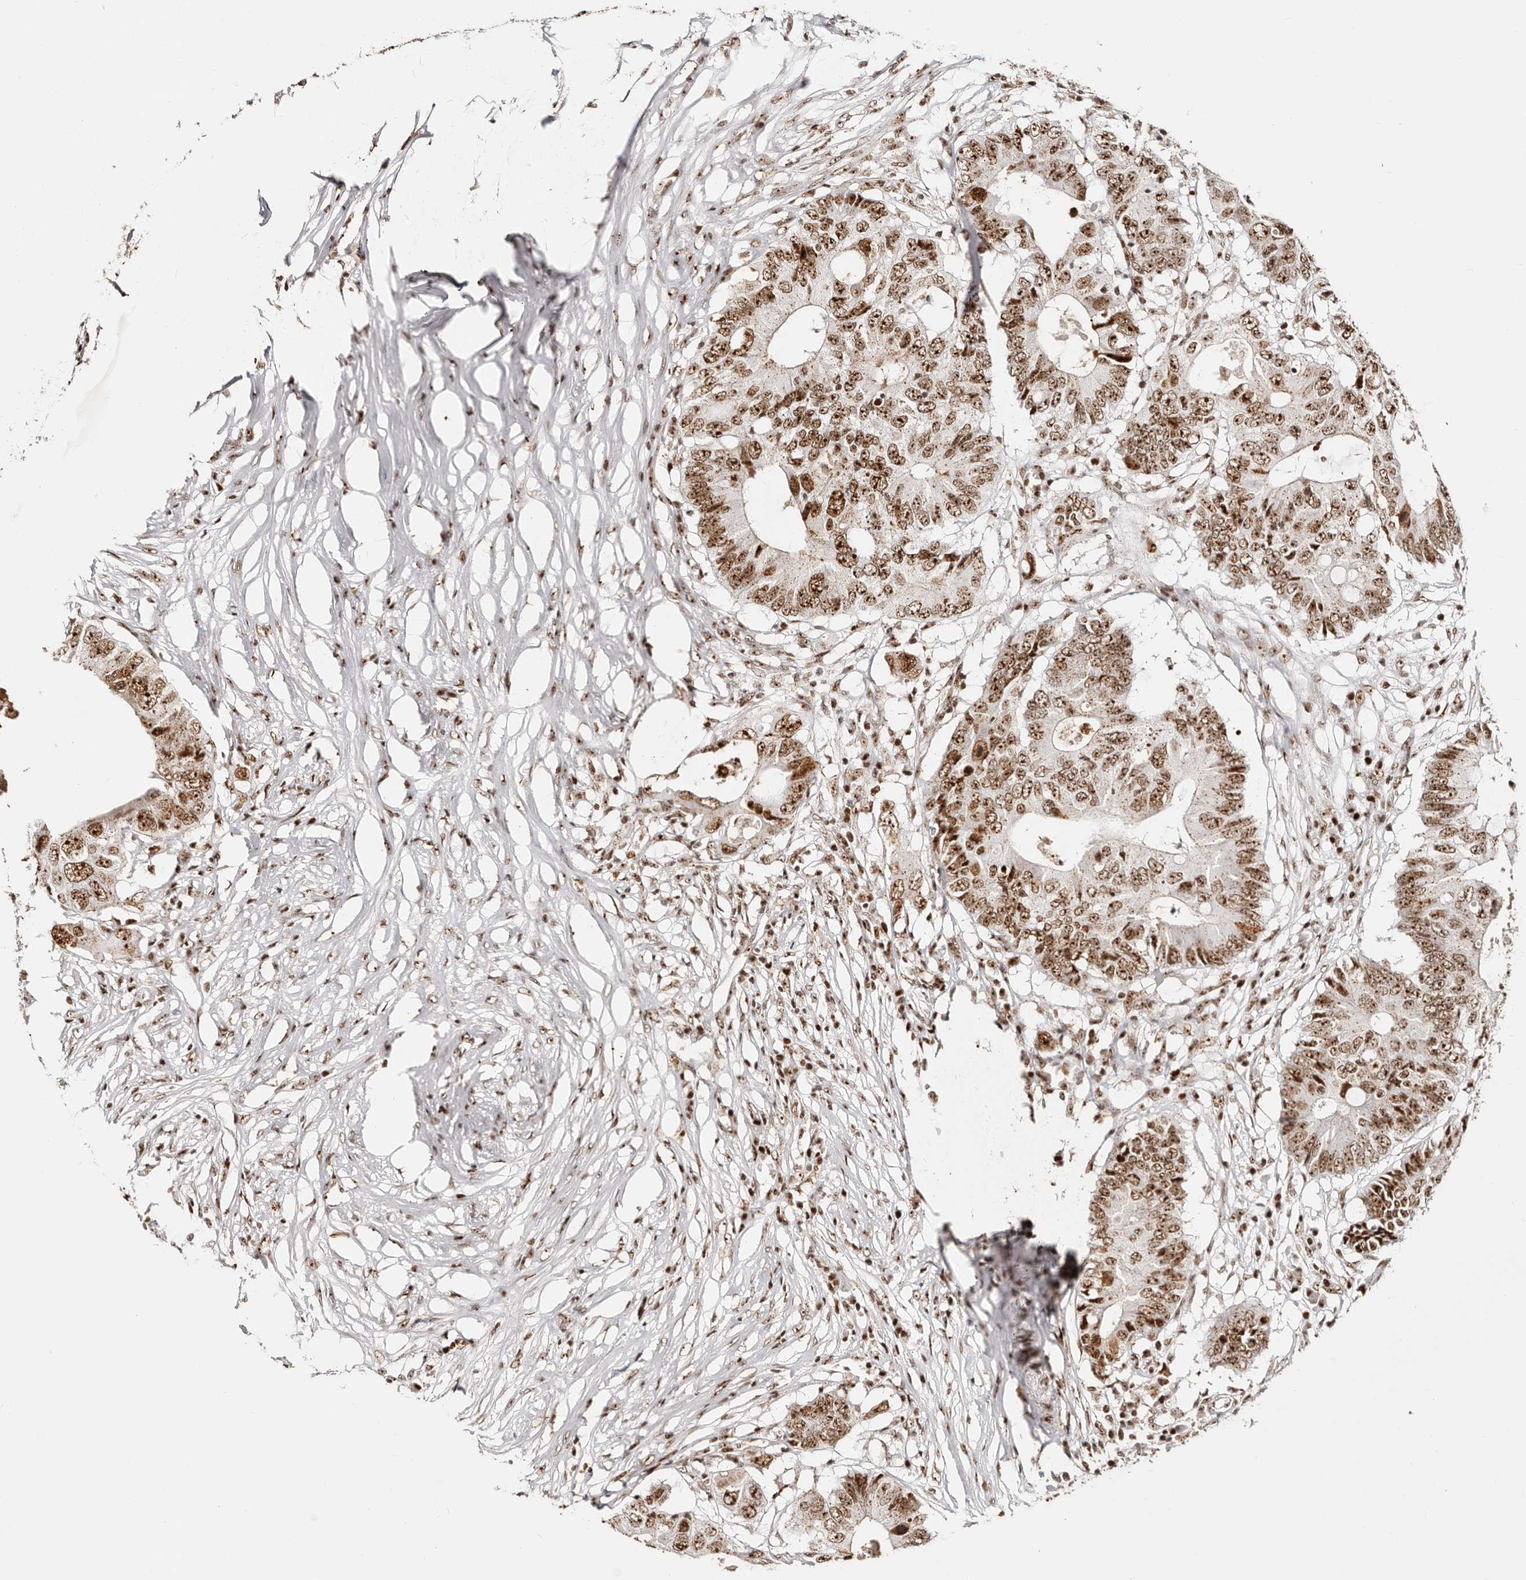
{"staining": {"intensity": "strong", "quantity": ">75%", "location": "nuclear"}, "tissue": "colorectal cancer", "cell_type": "Tumor cells", "image_type": "cancer", "snomed": [{"axis": "morphology", "description": "Adenocarcinoma, NOS"}, {"axis": "topography", "description": "Colon"}], "caption": "Immunohistochemistry of human colorectal adenocarcinoma exhibits high levels of strong nuclear expression in approximately >75% of tumor cells.", "gene": "IQGAP3", "patient": {"sex": "male", "age": 71}}